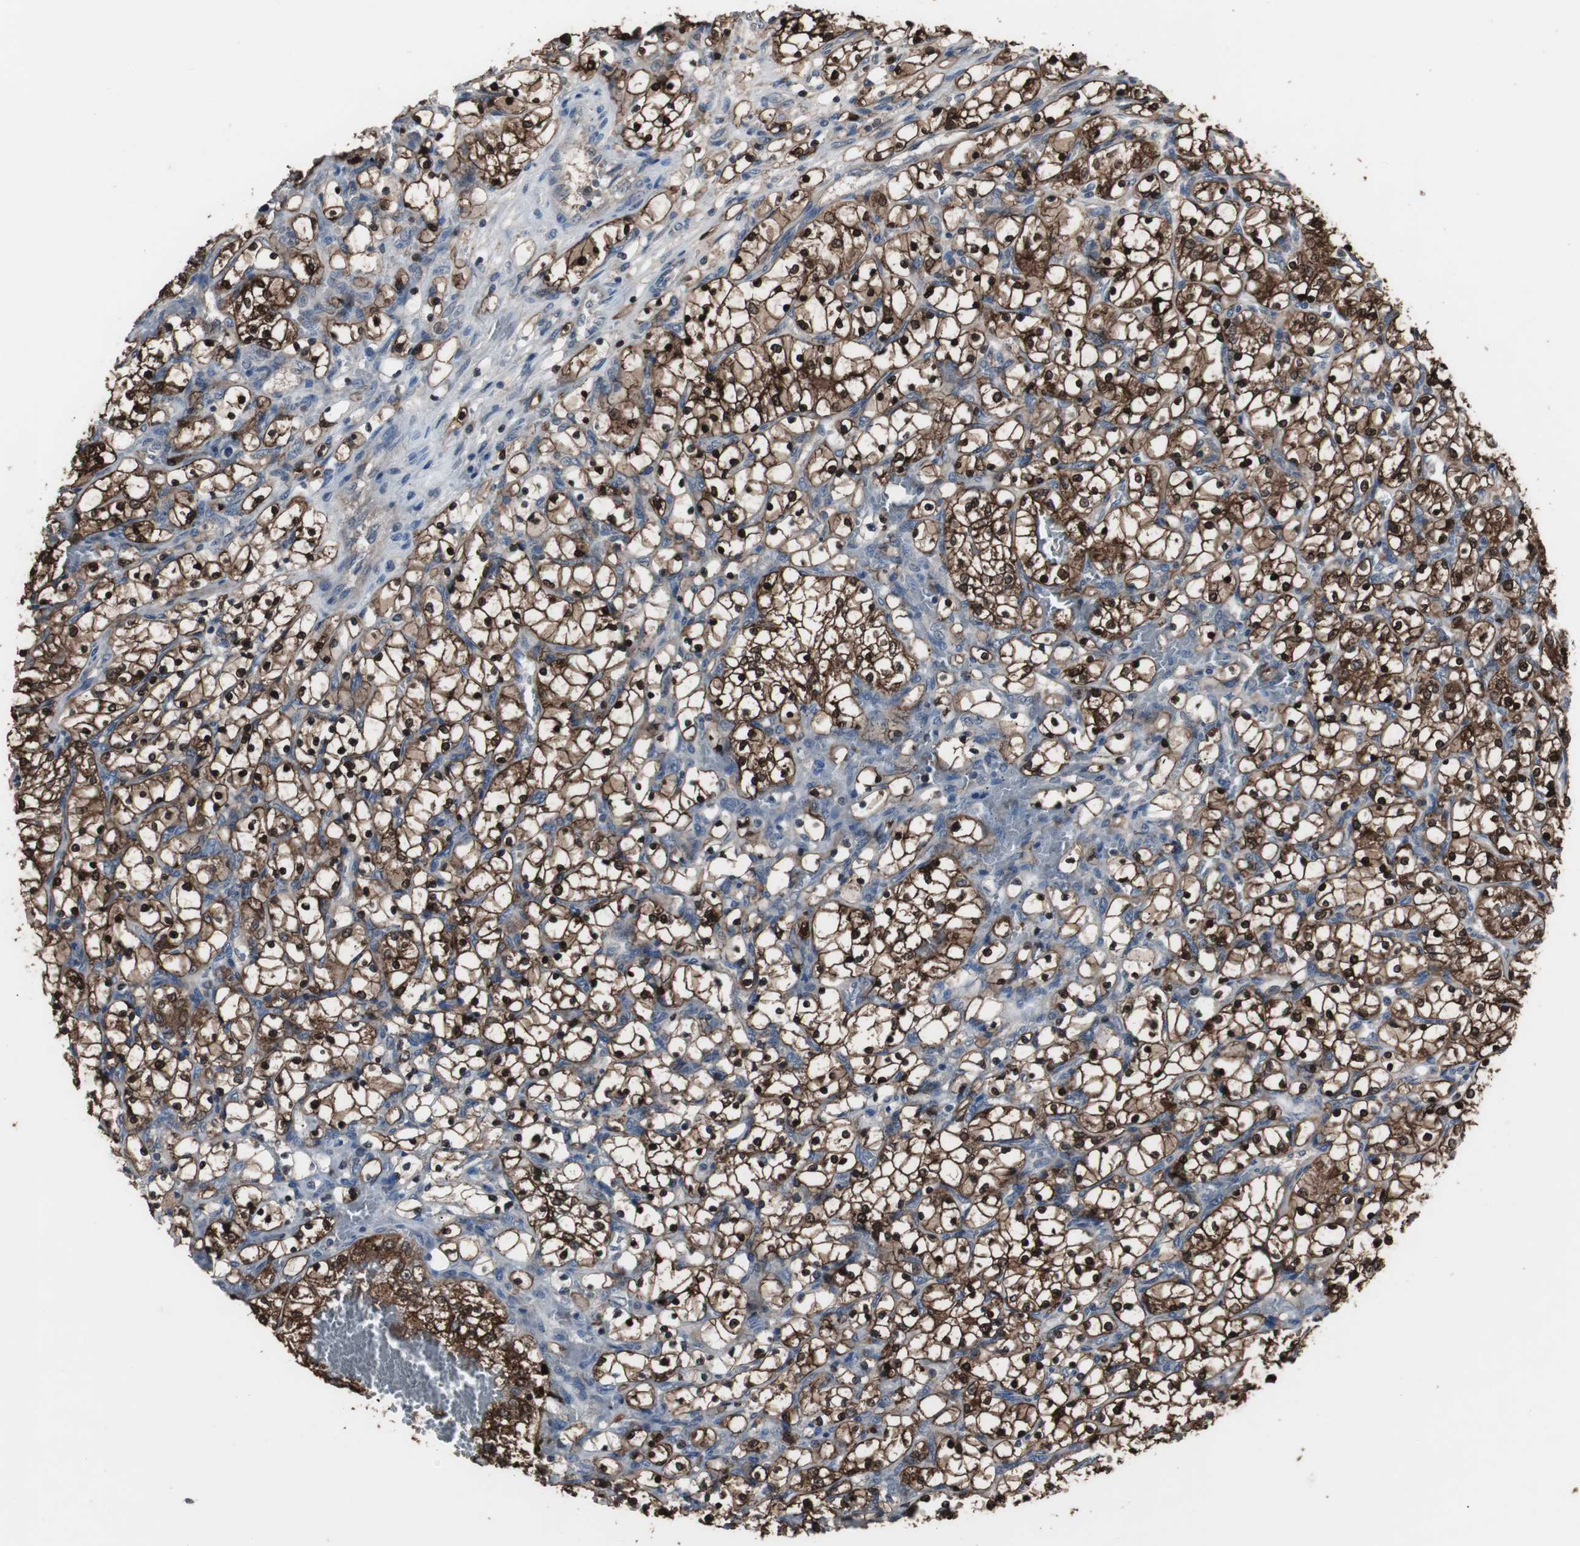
{"staining": {"intensity": "strong", "quantity": ">75%", "location": "cytoplasmic/membranous,nuclear"}, "tissue": "renal cancer", "cell_type": "Tumor cells", "image_type": "cancer", "snomed": [{"axis": "morphology", "description": "Adenocarcinoma, NOS"}, {"axis": "topography", "description": "Kidney"}], "caption": "DAB immunohistochemical staining of renal cancer (adenocarcinoma) shows strong cytoplasmic/membranous and nuclear protein staining in about >75% of tumor cells.", "gene": "ZSCAN22", "patient": {"sex": "female", "age": 69}}